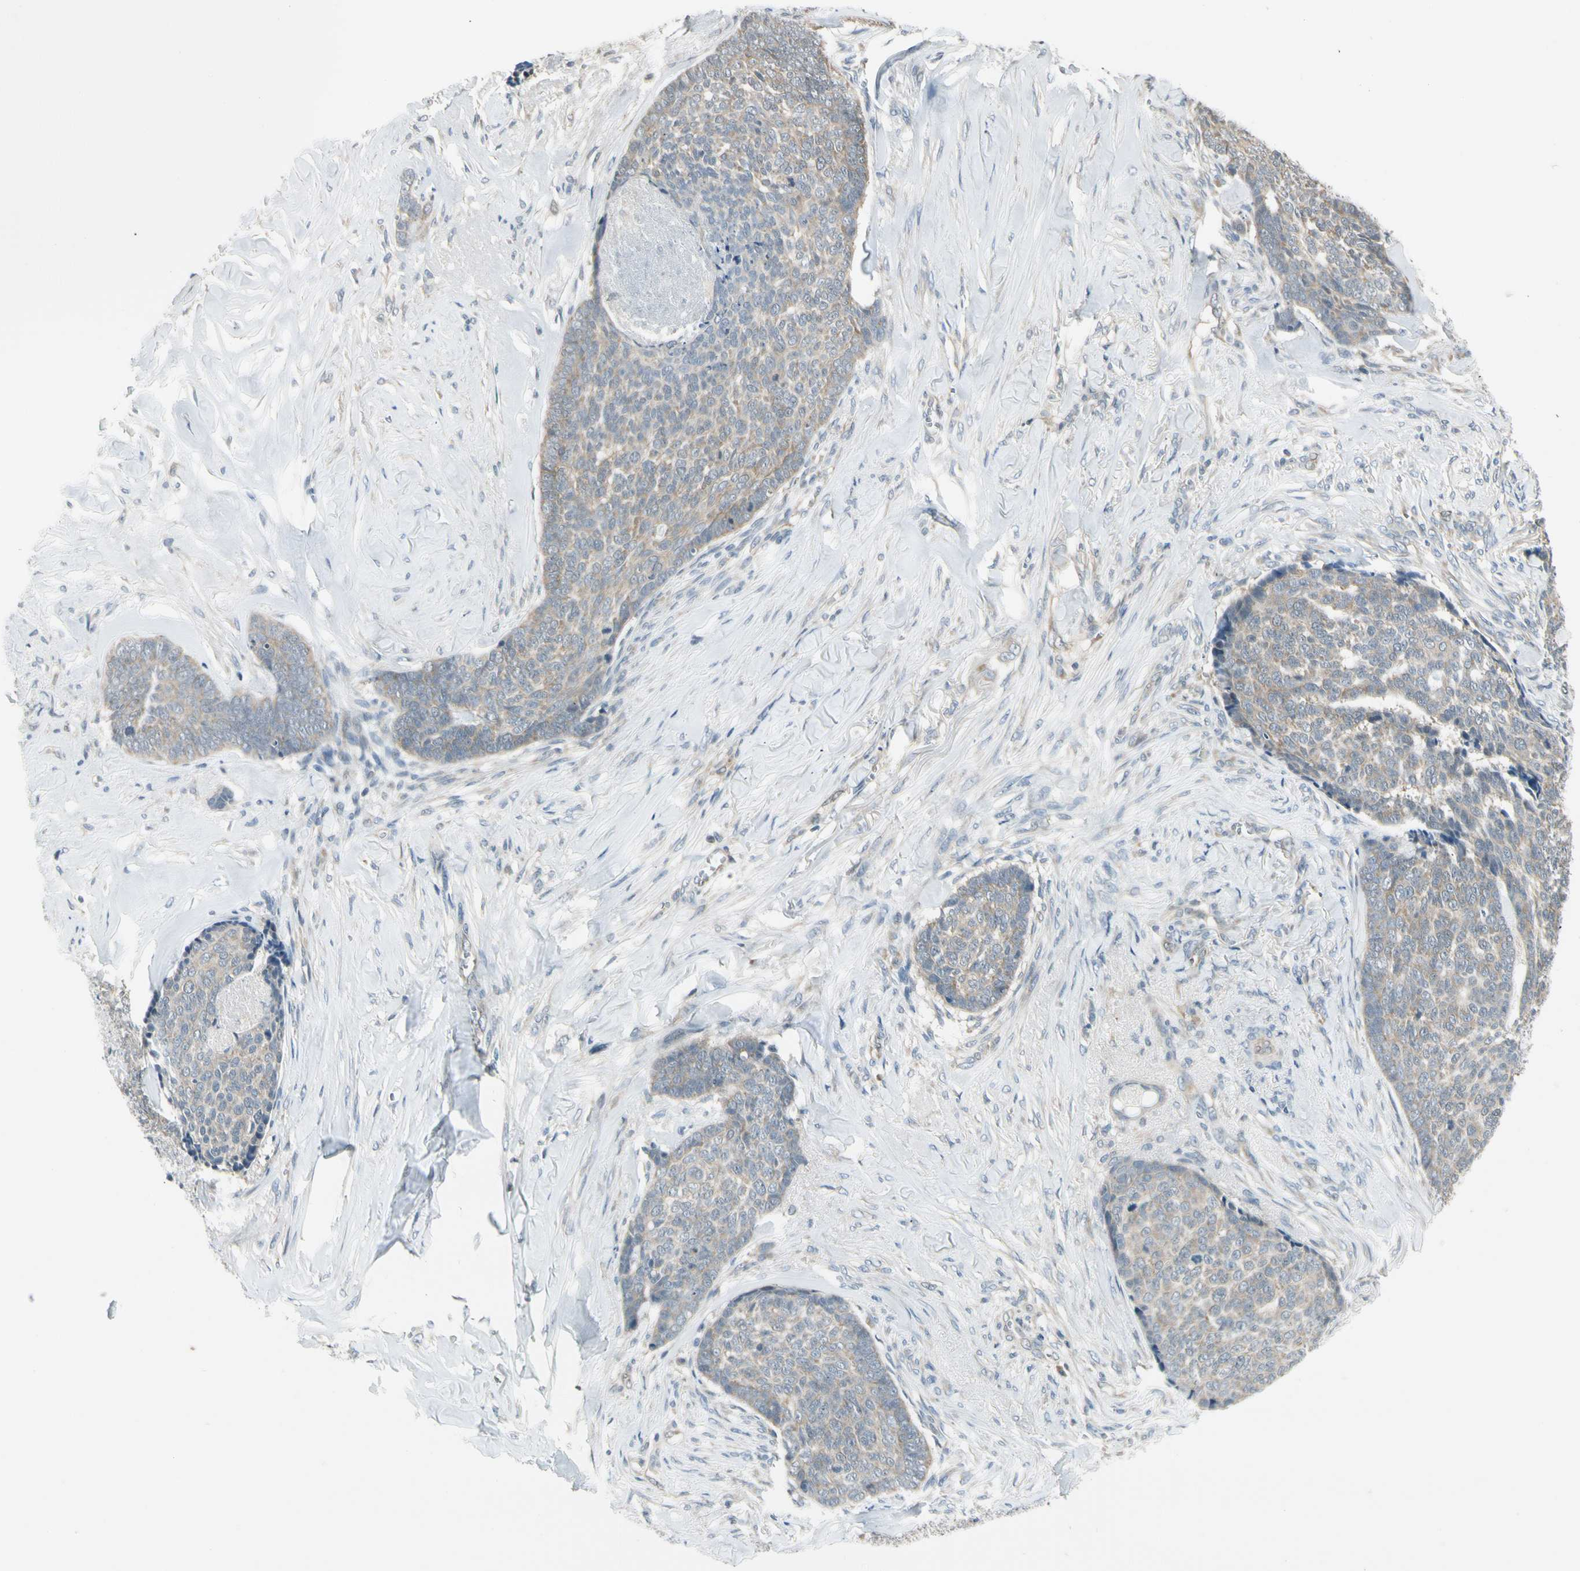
{"staining": {"intensity": "weak", "quantity": ">75%", "location": "cytoplasmic/membranous"}, "tissue": "skin cancer", "cell_type": "Tumor cells", "image_type": "cancer", "snomed": [{"axis": "morphology", "description": "Basal cell carcinoma"}, {"axis": "topography", "description": "Skin"}], "caption": "Tumor cells display low levels of weak cytoplasmic/membranous expression in about >75% of cells in human skin cancer (basal cell carcinoma). (DAB = brown stain, brightfield microscopy at high magnification).", "gene": "SVBP", "patient": {"sex": "male", "age": 84}}